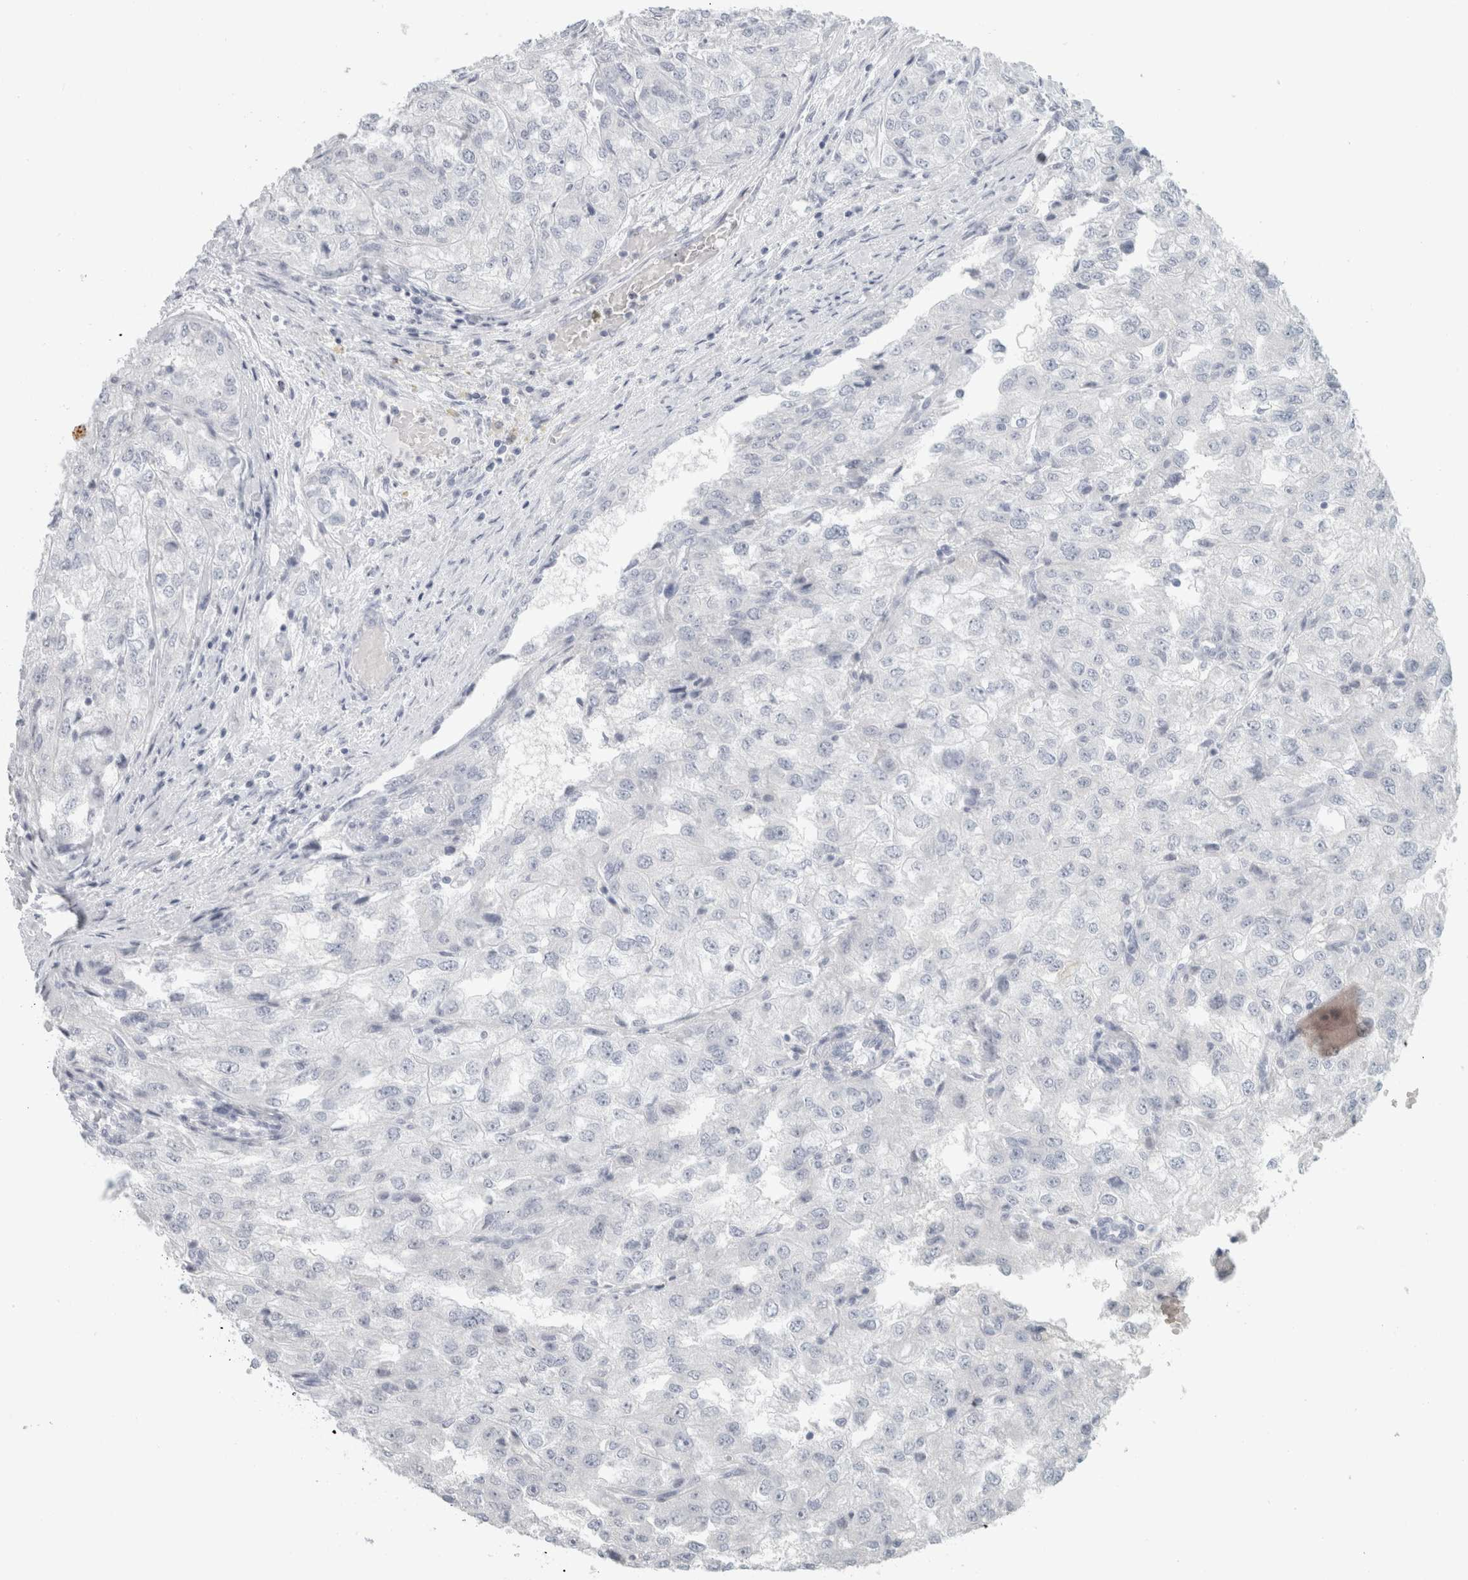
{"staining": {"intensity": "negative", "quantity": "none", "location": "none"}, "tissue": "renal cancer", "cell_type": "Tumor cells", "image_type": "cancer", "snomed": [{"axis": "morphology", "description": "Adenocarcinoma, NOS"}, {"axis": "topography", "description": "Kidney"}], "caption": "Photomicrograph shows no protein staining in tumor cells of renal cancer tissue.", "gene": "SLC28A3", "patient": {"sex": "female", "age": 54}}